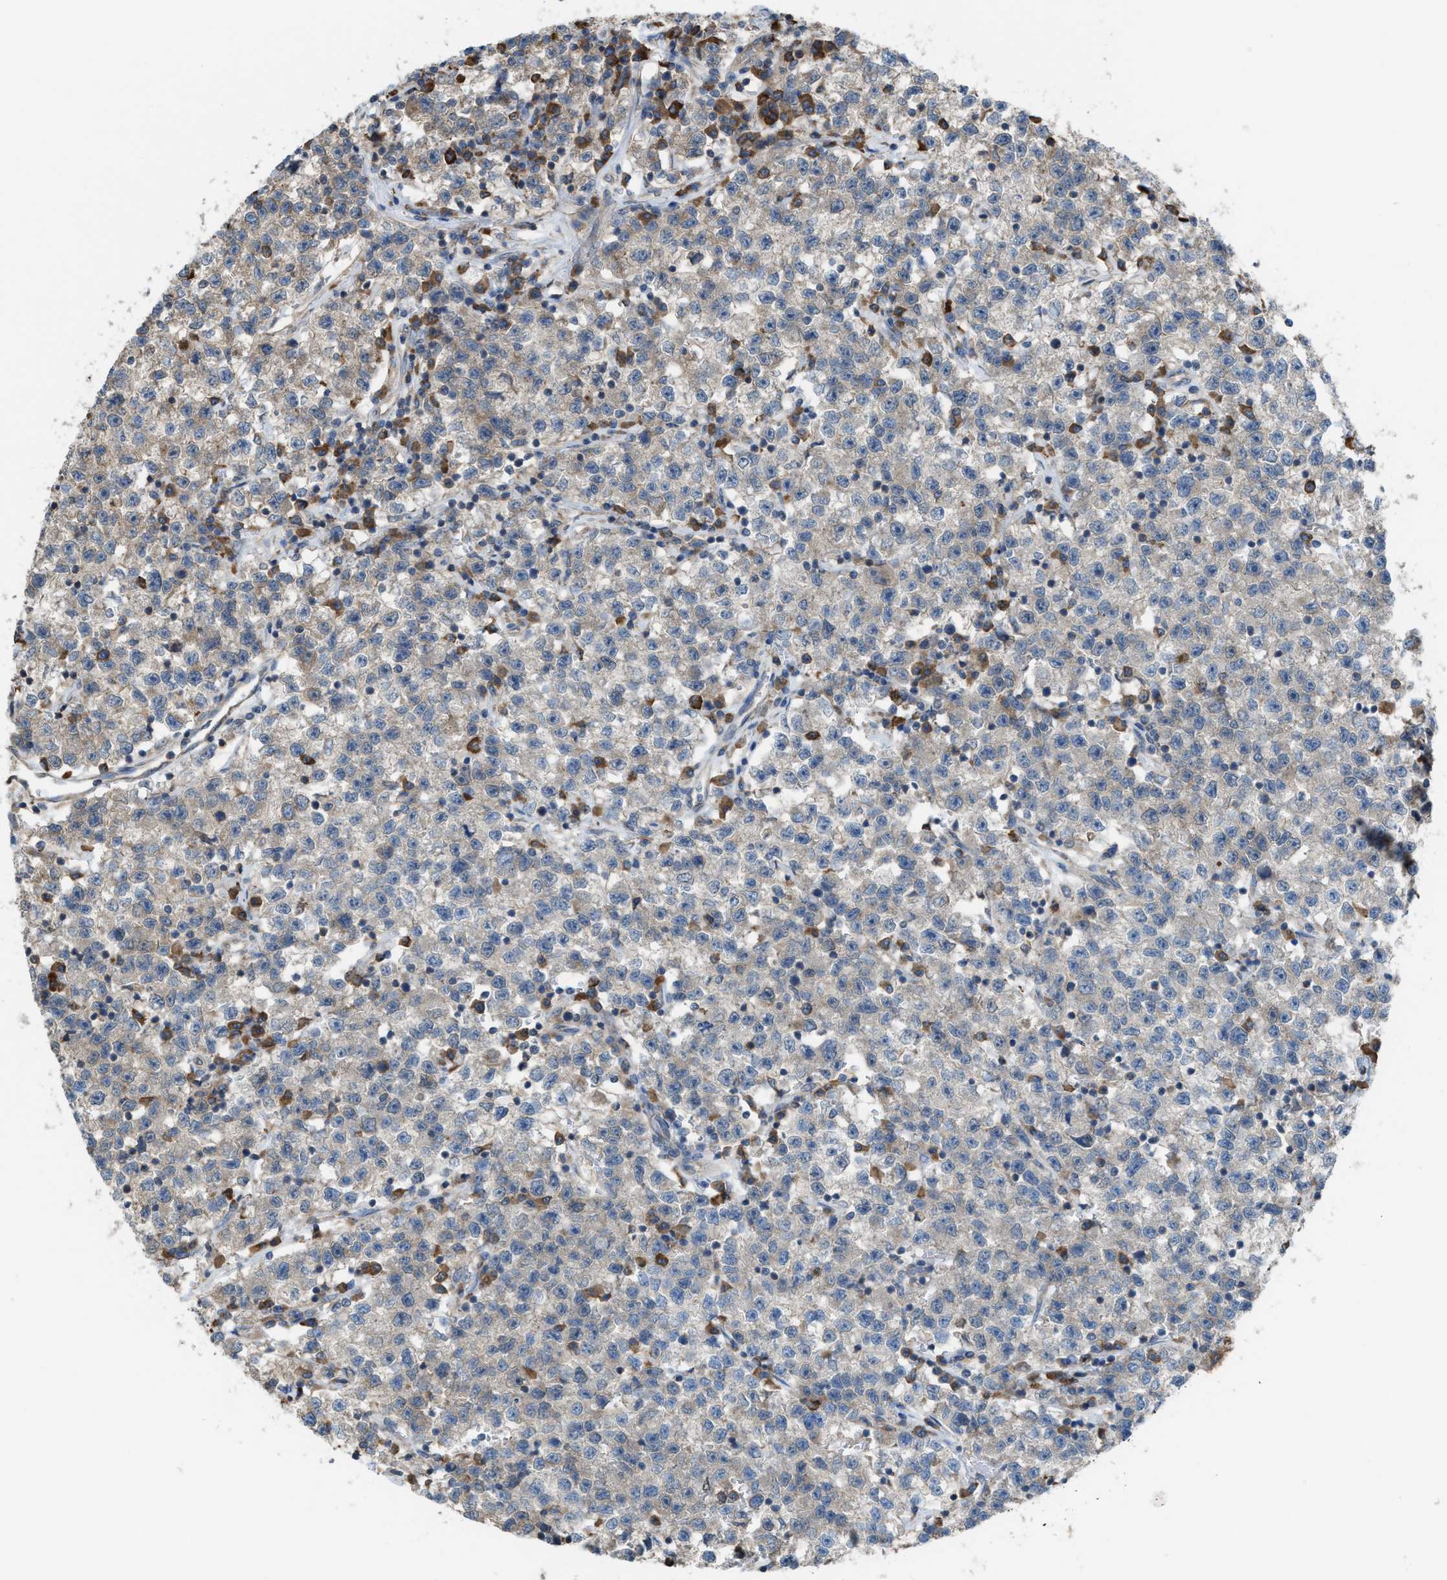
{"staining": {"intensity": "weak", "quantity": "<25%", "location": "cytoplasmic/membranous"}, "tissue": "testis cancer", "cell_type": "Tumor cells", "image_type": "cancer", "snomed": [{"axis": "morphology", "description": "Seminoma, NOS"}, {"axis": "topography", "description": "Testis"}], "caption": "The image exhibits no staining of tumor cells in seminoma (testis).", "gene": "PLAA", "patient": {"sex": "male", "age": 22}}